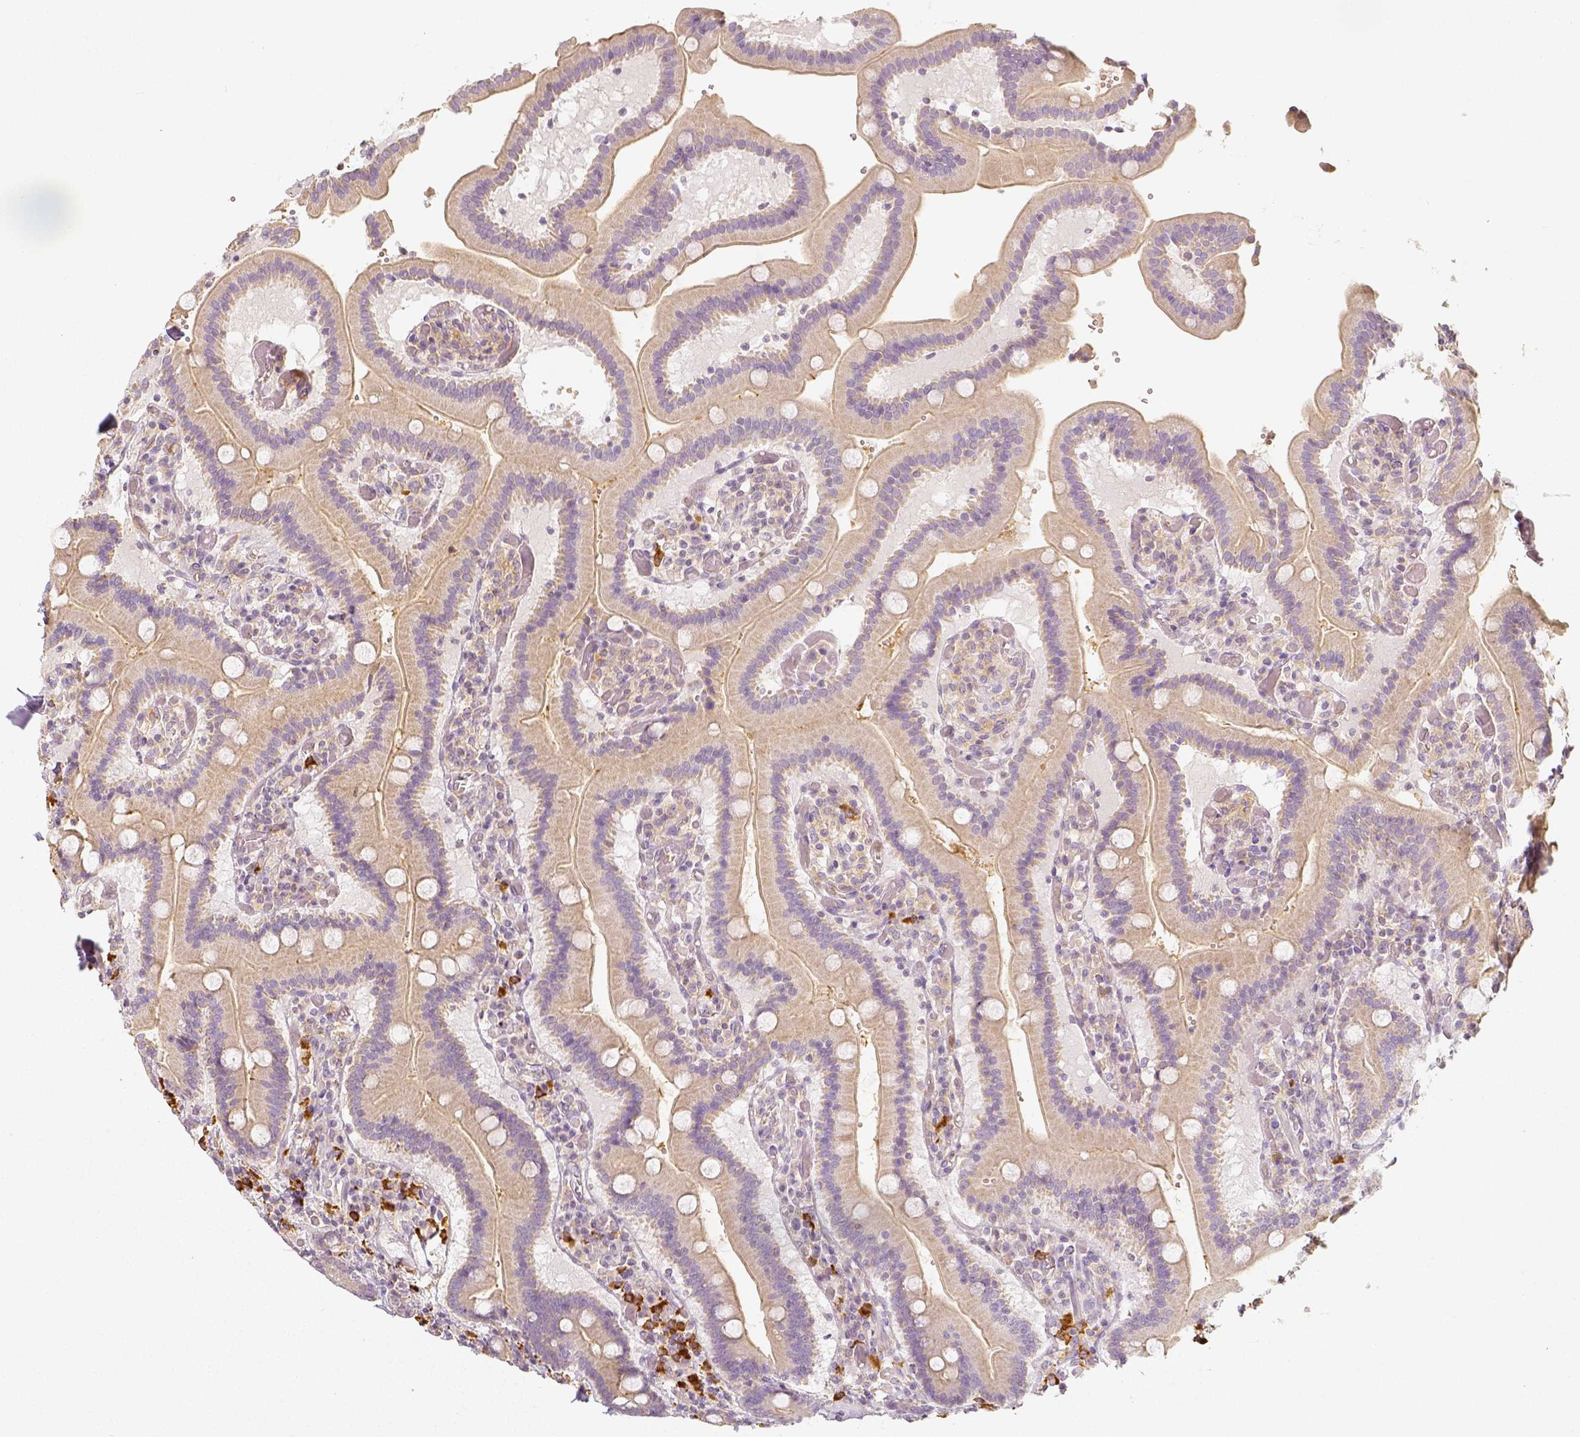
{"staining": {"intensity": "weak", "quantity": ">75%", "location": "cytoplasmic/membranous"}, "tissue": "duodenum", "cell_type": "Glandular cells", "image_type": "normal", "snomed": [{"axis": "morphology", "description": "Normal tissue, NOS"}, {"axis": "topography", "description": "Duodenum"}], "caption": "Unremarkable duodenum displays weak cytoplasmic/membranous staining in approximately >75% of glandular cells, visualized by immunohistochemistry.", "gene": "PTPRJ", "patient": {"sex": "female", "age": 62}}